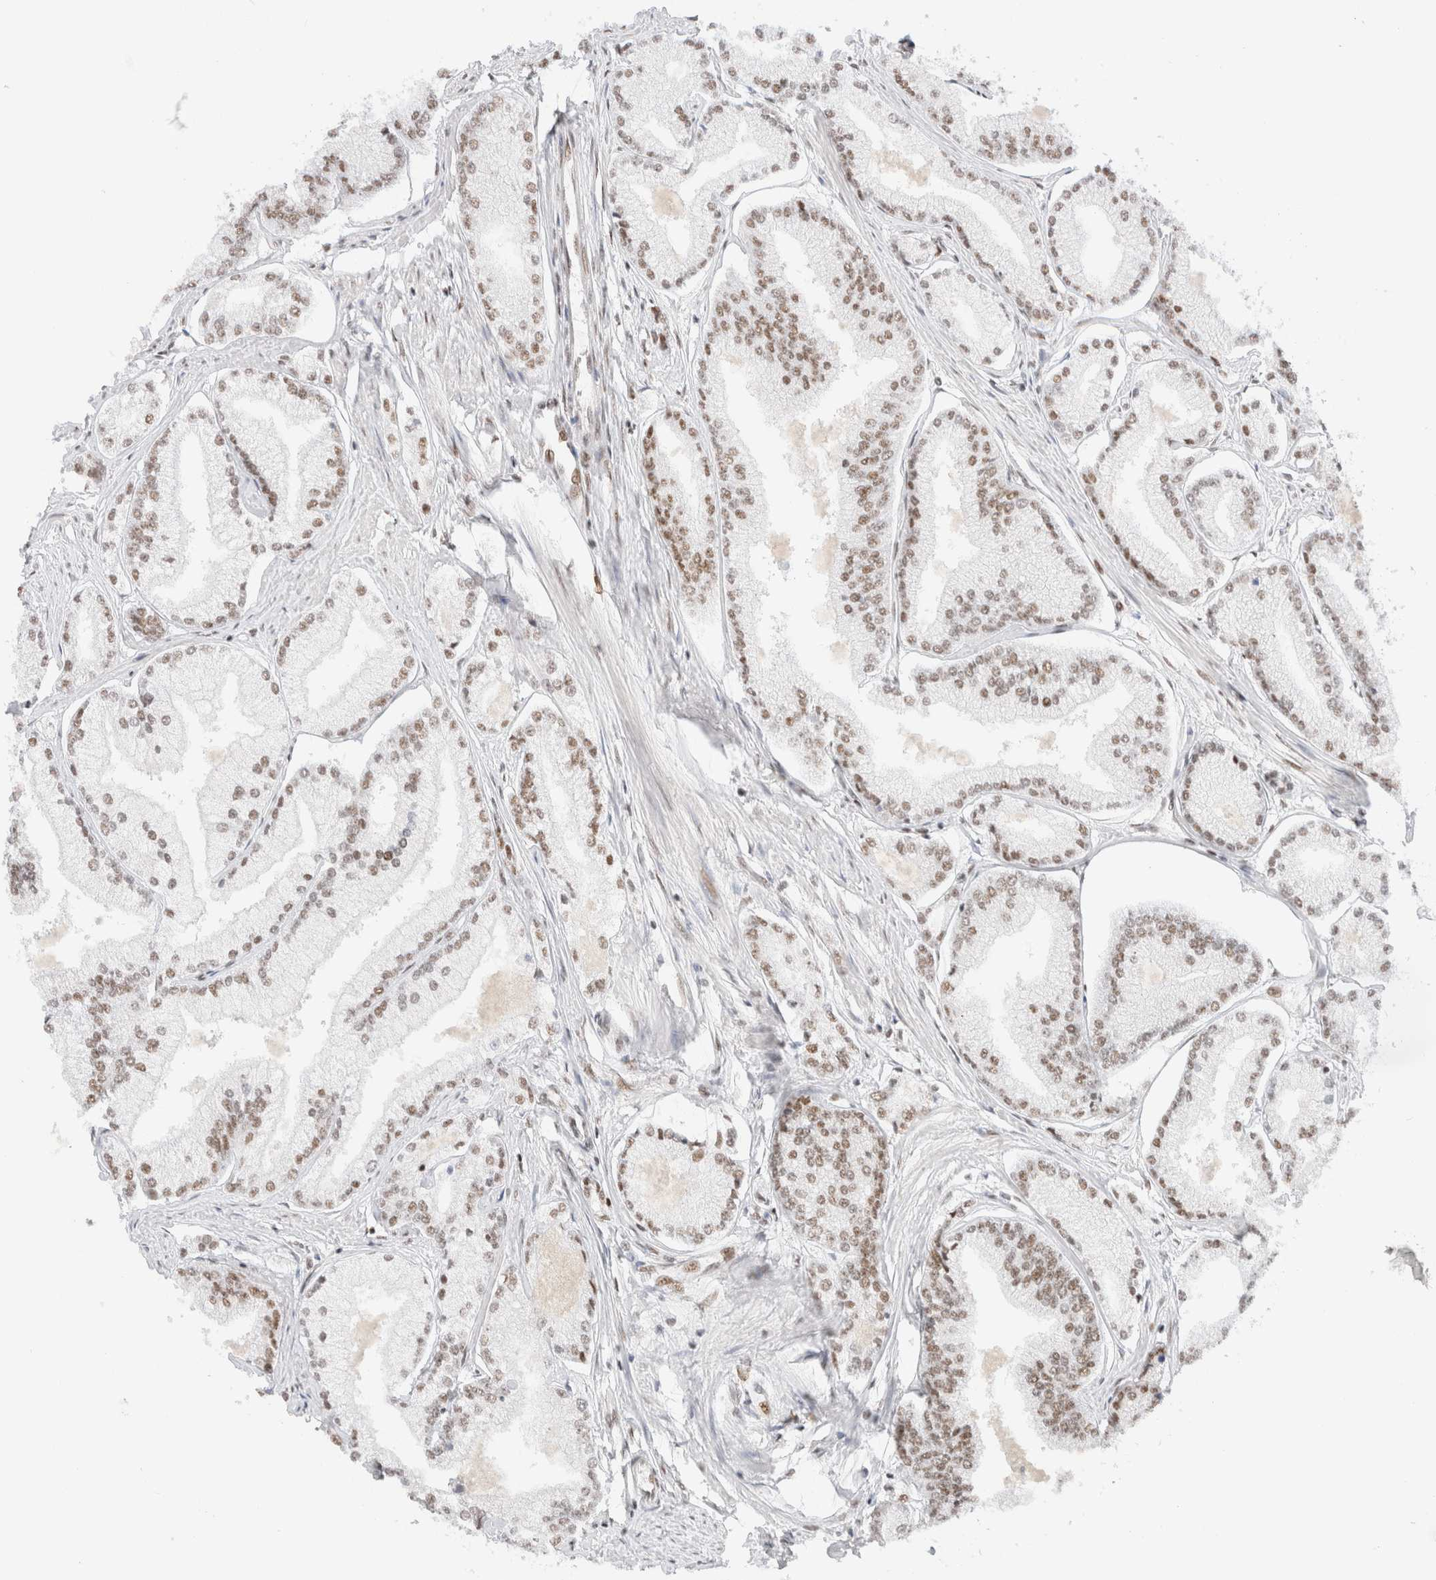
{"staining": {"intensity": "weak", "quantity": ">75%", "location": "nuclear"}, "tissue": "prostate cancer", "cell_type": "Tumor cells", "image_type": "cancer", "snomed": [{"axis": "morphology", "description": "Adenocarcinoma, Low grade"}, {"axis": "topography", "description": "Prostate"}], "caption": "A low amount of weak nuclear staining is seen in approximately >75% of tumor cells in prostate cancer tissue.", "gene": "ZNF282", "patient": {"sex": "male", "age": 52}}